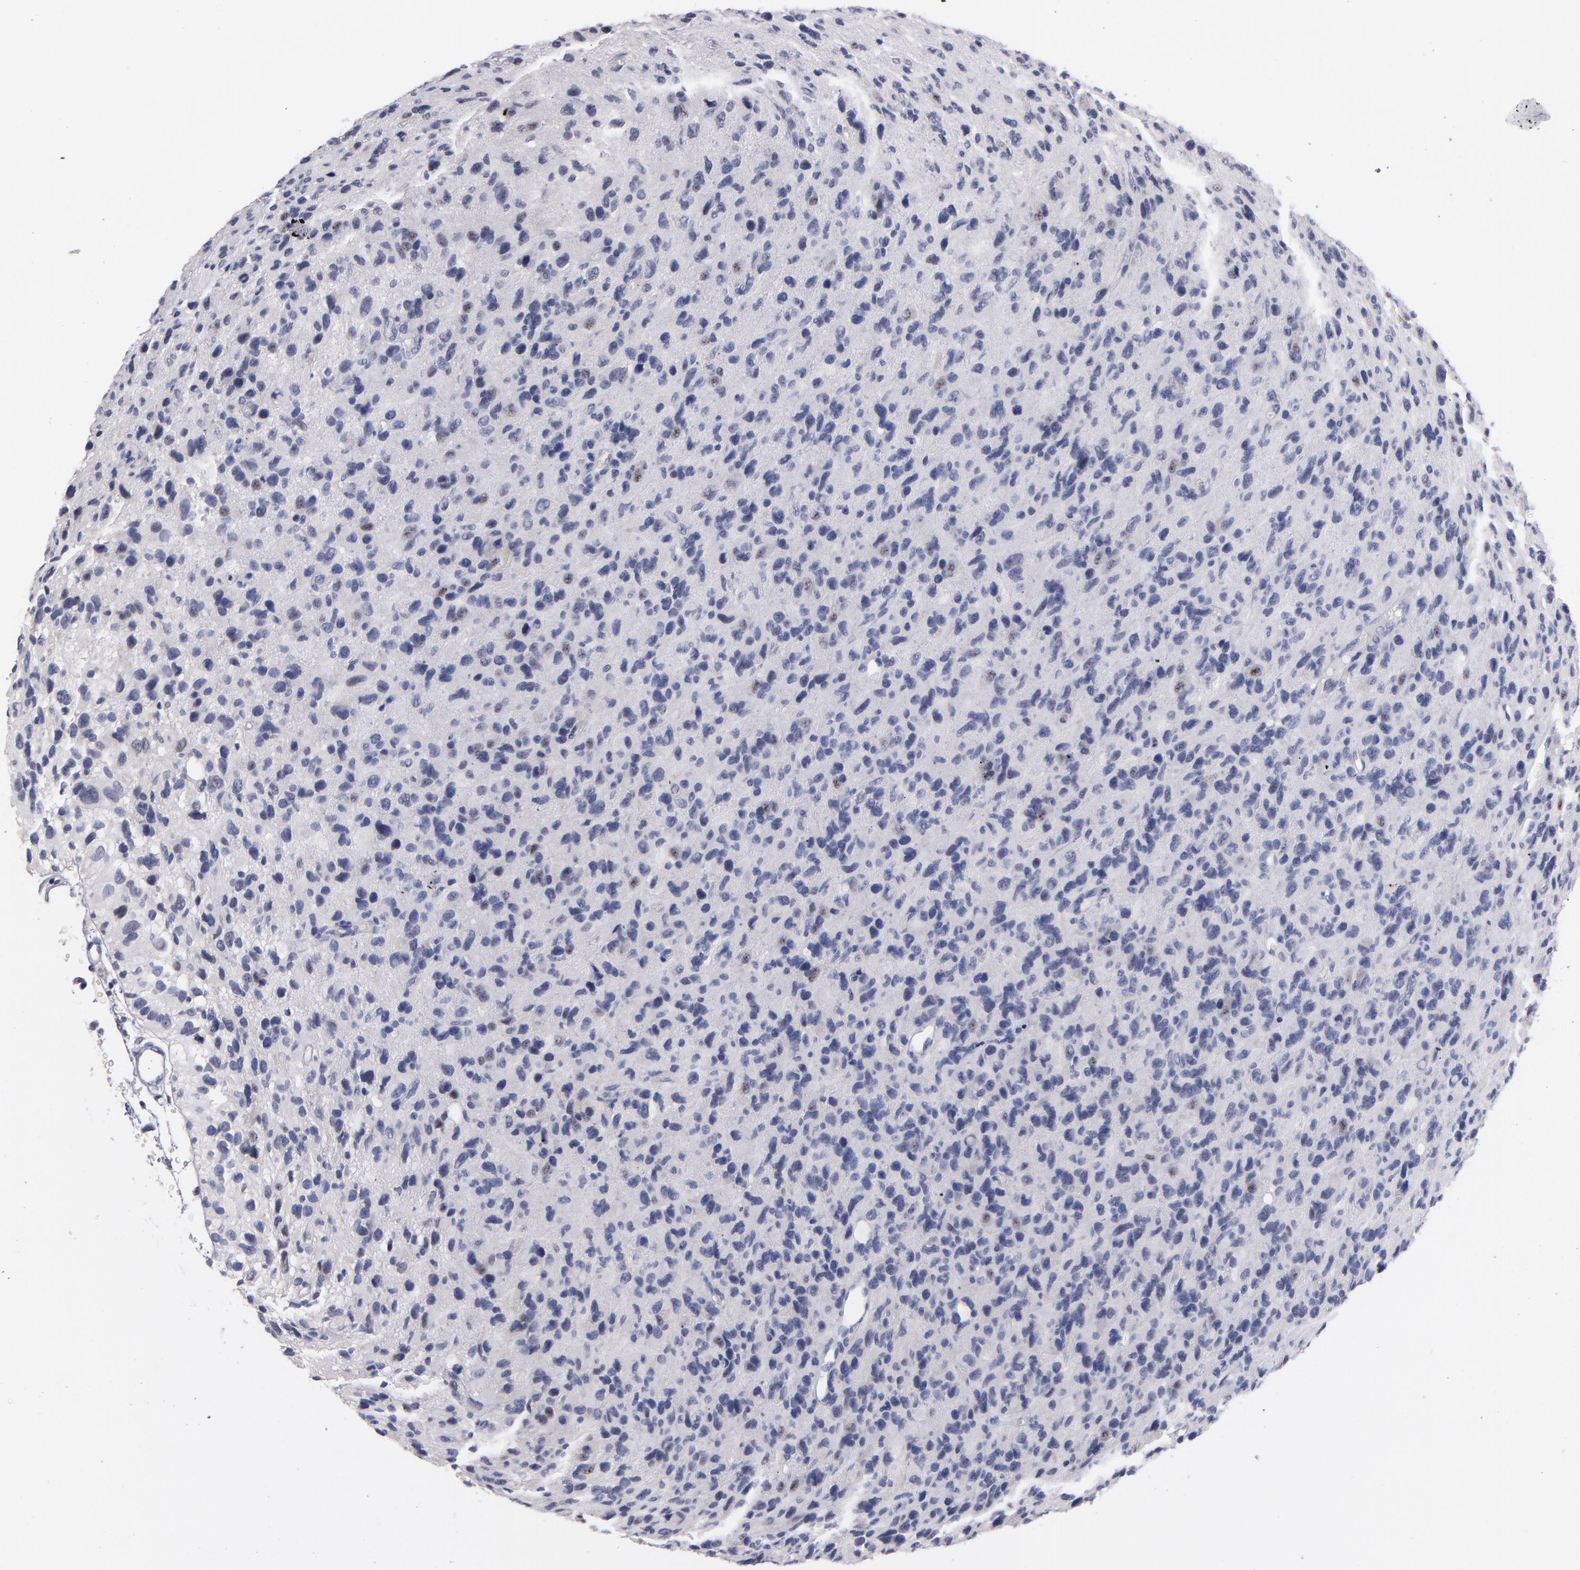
{"staining": {"intensity": "negative", "quantity": "none", "location": "none"}, "tissue": "glioma", "cell_type": "Tumor cells", "image_type": "cancer", "snomed": [{"axis": "morphology", "description": "Glioma, malignant, High grade"}, {"axis": "topography", "description": "Brain"}], "caption": "This is an IHC histopathology image of human glioma. There is no expression in tumor cells.", "gene": "RAF1", "patient": {"sex": "male", "age": 77}}